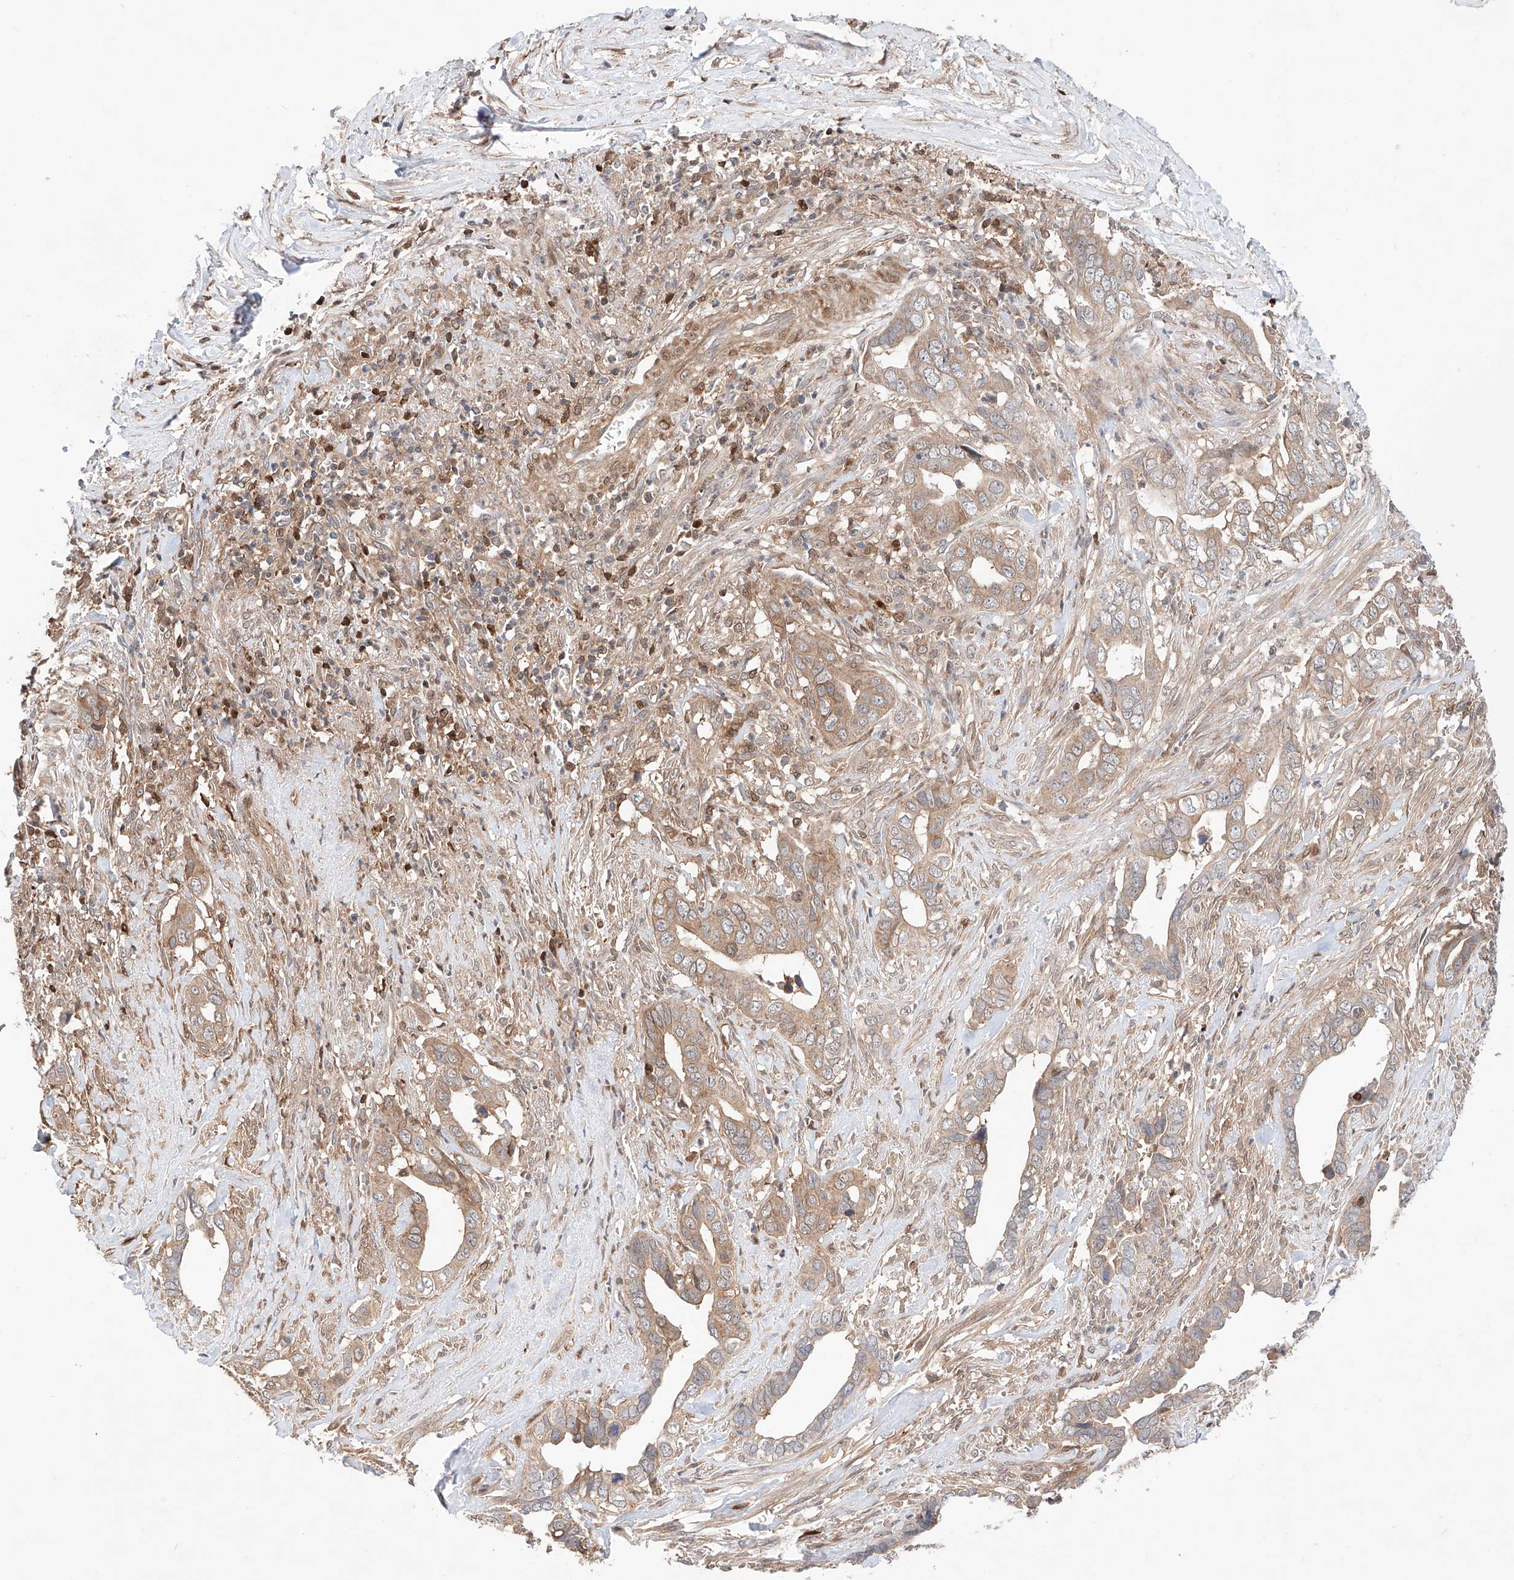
{"staining": {"intensity": "weak", "quantity": ">75%", "location": "cytoplasmic/membranous"}, "tissue": "liver cancer", "cell_type": "Tumor cells", "image_type": "cancer", "snomed": [{"axis": "morphology", "description": "Cholangiocarcinoma"}, {"axis": "topography", "description": "Liver"}], "caption": "Protein expression analysis of liver cholangiocarcinoma demonstrates weak cytoplasmic/membranous staining in about >75% of tumor cells. (brown staining indicates protein expression, while blue staining denotes nuclei).", "gene": "IGSF22", "patient": {"sex": "female", "age": 79}}